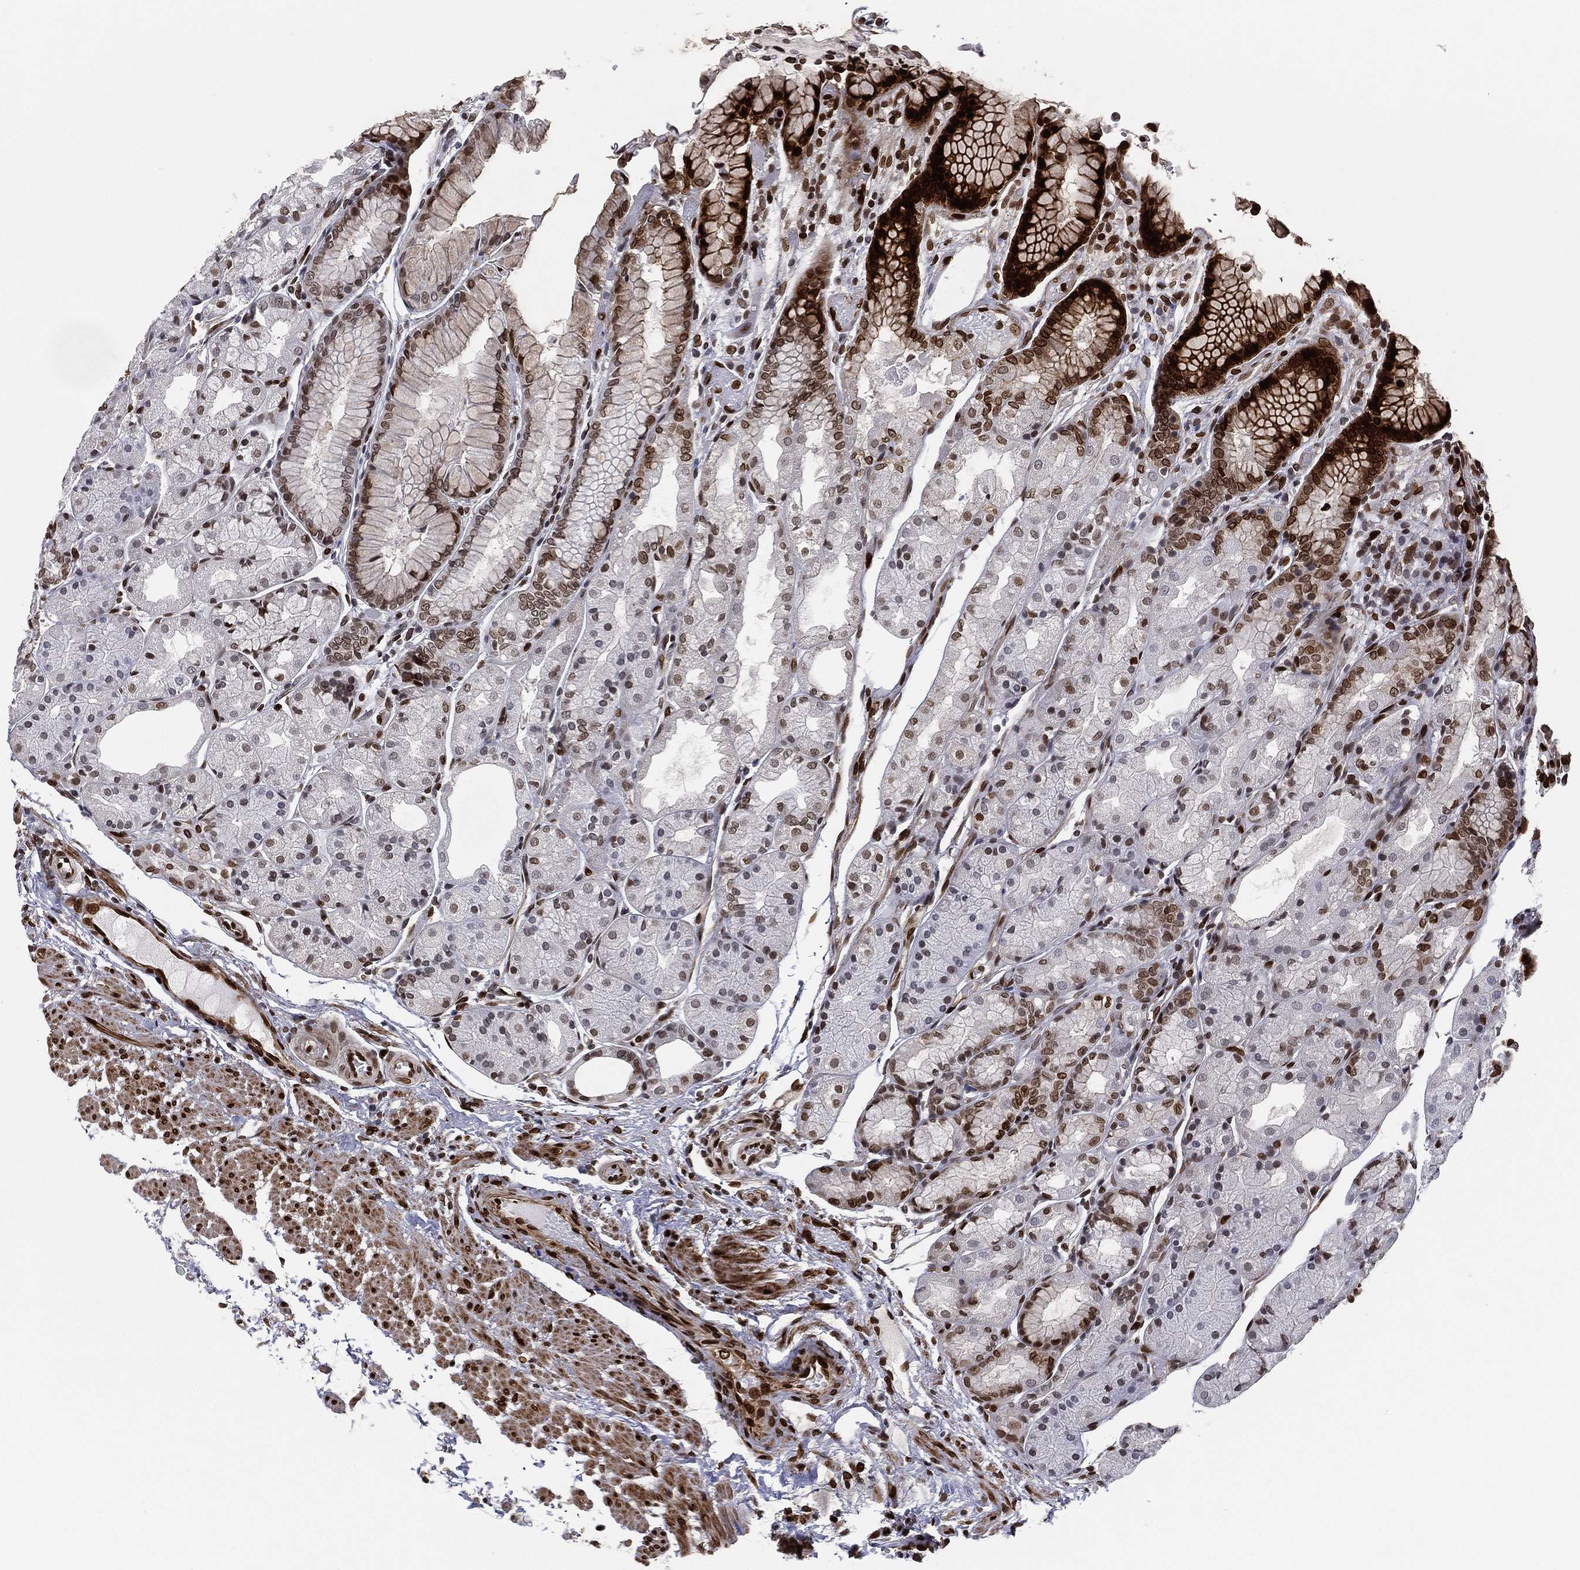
{"staining": {"intensity": "strong", "quantity": "<25%", "location": "nuclear"}, "tissue": "stomach", "cell_type": "Glandular cells", "image_type": "normal", "snomed": [{"axis": "morphology", "description": "Normal tissue, NOS"}, {"axis": "topography", "description": "Stomach, upper"}], "caption": "Immunohistochemical staining of normal stomach reveals medium levels of strong nuclear positivity in approximately <25% of glandular cells. The protein is stained brown, and the nuclei are stained in blue (DAB (3,3'-diaminobenzidine) IHC with brightfield microscopy, high magnification).", "gene": "LMNB1", "patient": {"sex": "male", "age": 72}}